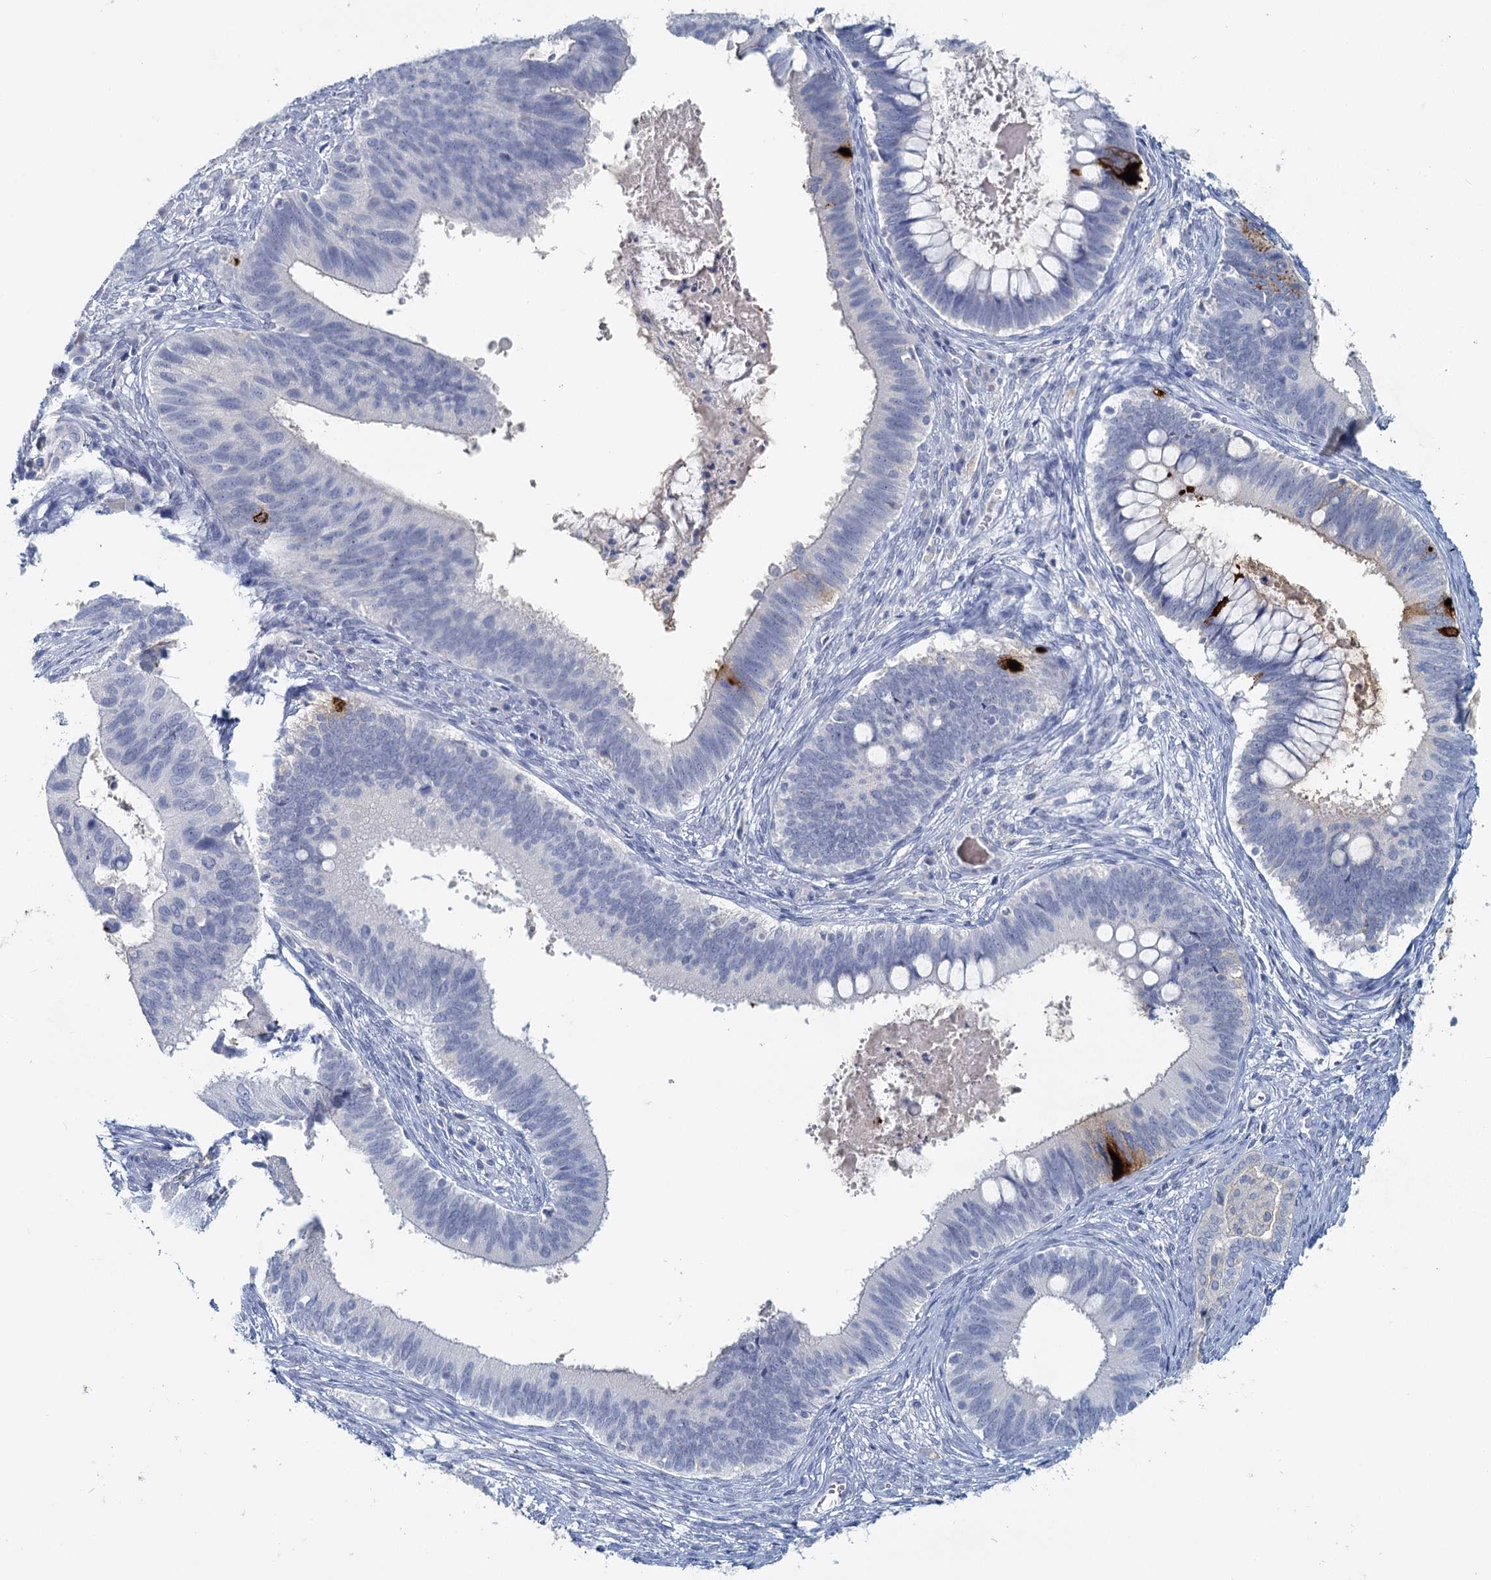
{"staining": {"intensity": "negative", "quantity": "none", "location": "none"}, "tissue": "cervical cancer", "cell_type": "Tumor cells", "image_type": "cancer", "snomed": [{"axis": "morphology", "description": "Adenocarcinoma, NOS"}, {"axis": "topography", "description": "Cervix"}], "caption": "Immunohistochemistry (IHC) of cervical cancer (adenocarcinoma) shows no positivity in tumor cells.", "gene": "CHGA", "patient": {"sex": "female", "age": 42}}